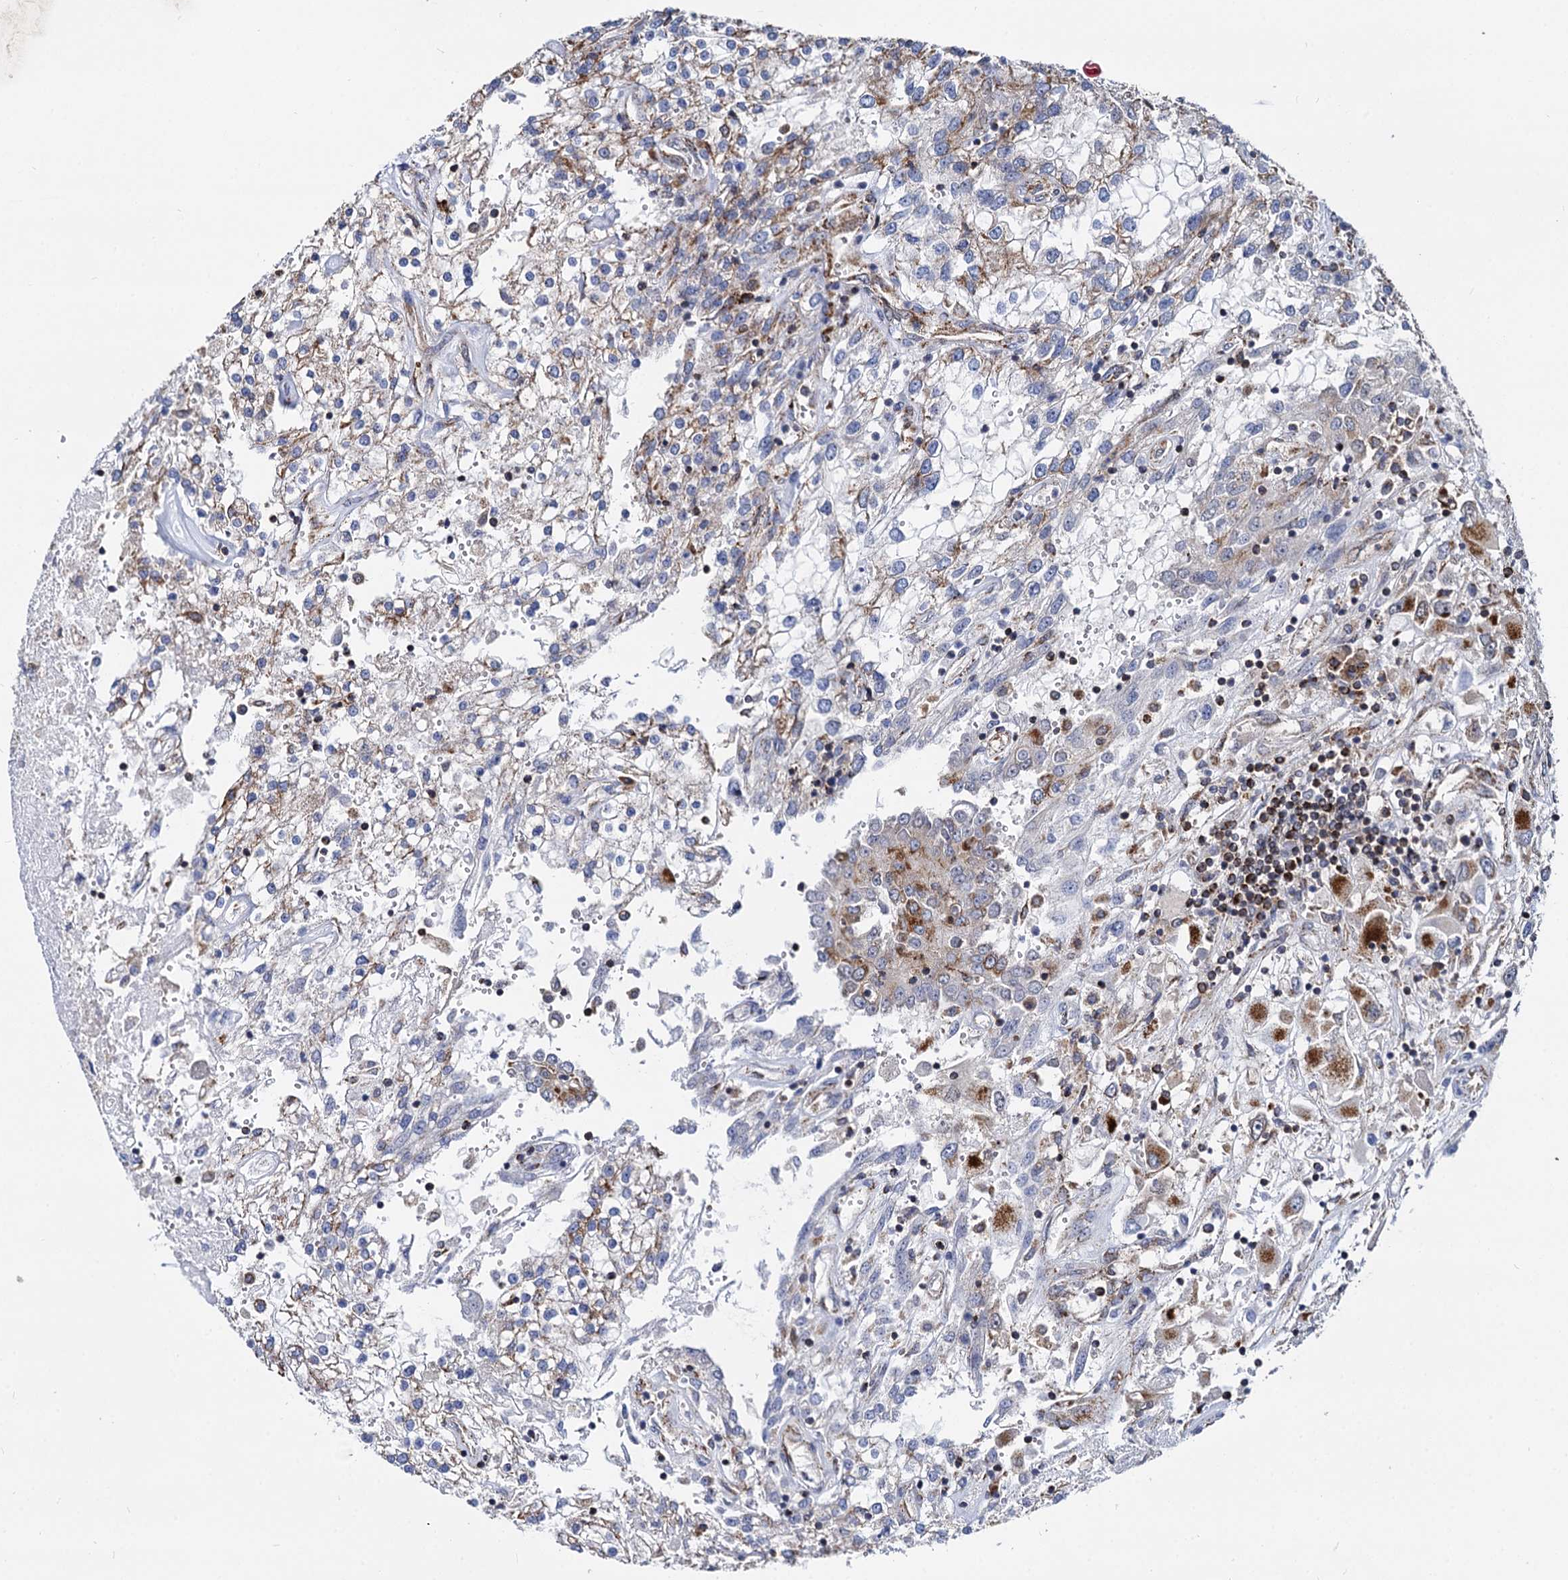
{"staining": {"intensity": "moderate", "quantity": "<25%", "location": "cytoplasmic/membranous"}, "tissue": "renal cancer", "cell_type": "Tumor cells", "image_type": "cancer", "snomed": [{"axis": "morphology", "description": "Adenocarcinoma, NOS"}, {"axis": "topography", "description": "Kidney"}], "caption": "Tumor cells show moderate cytoplasmic/membranous staining in about <25% of cells in renal cancer (adenocarcinoma). (Stains: DAB in brown, nuclei in blue, Microscopy: brightfield microscopy at high magnification).", "gene": "TIMM10", "patient": {"sex": "female", "age": 52}}